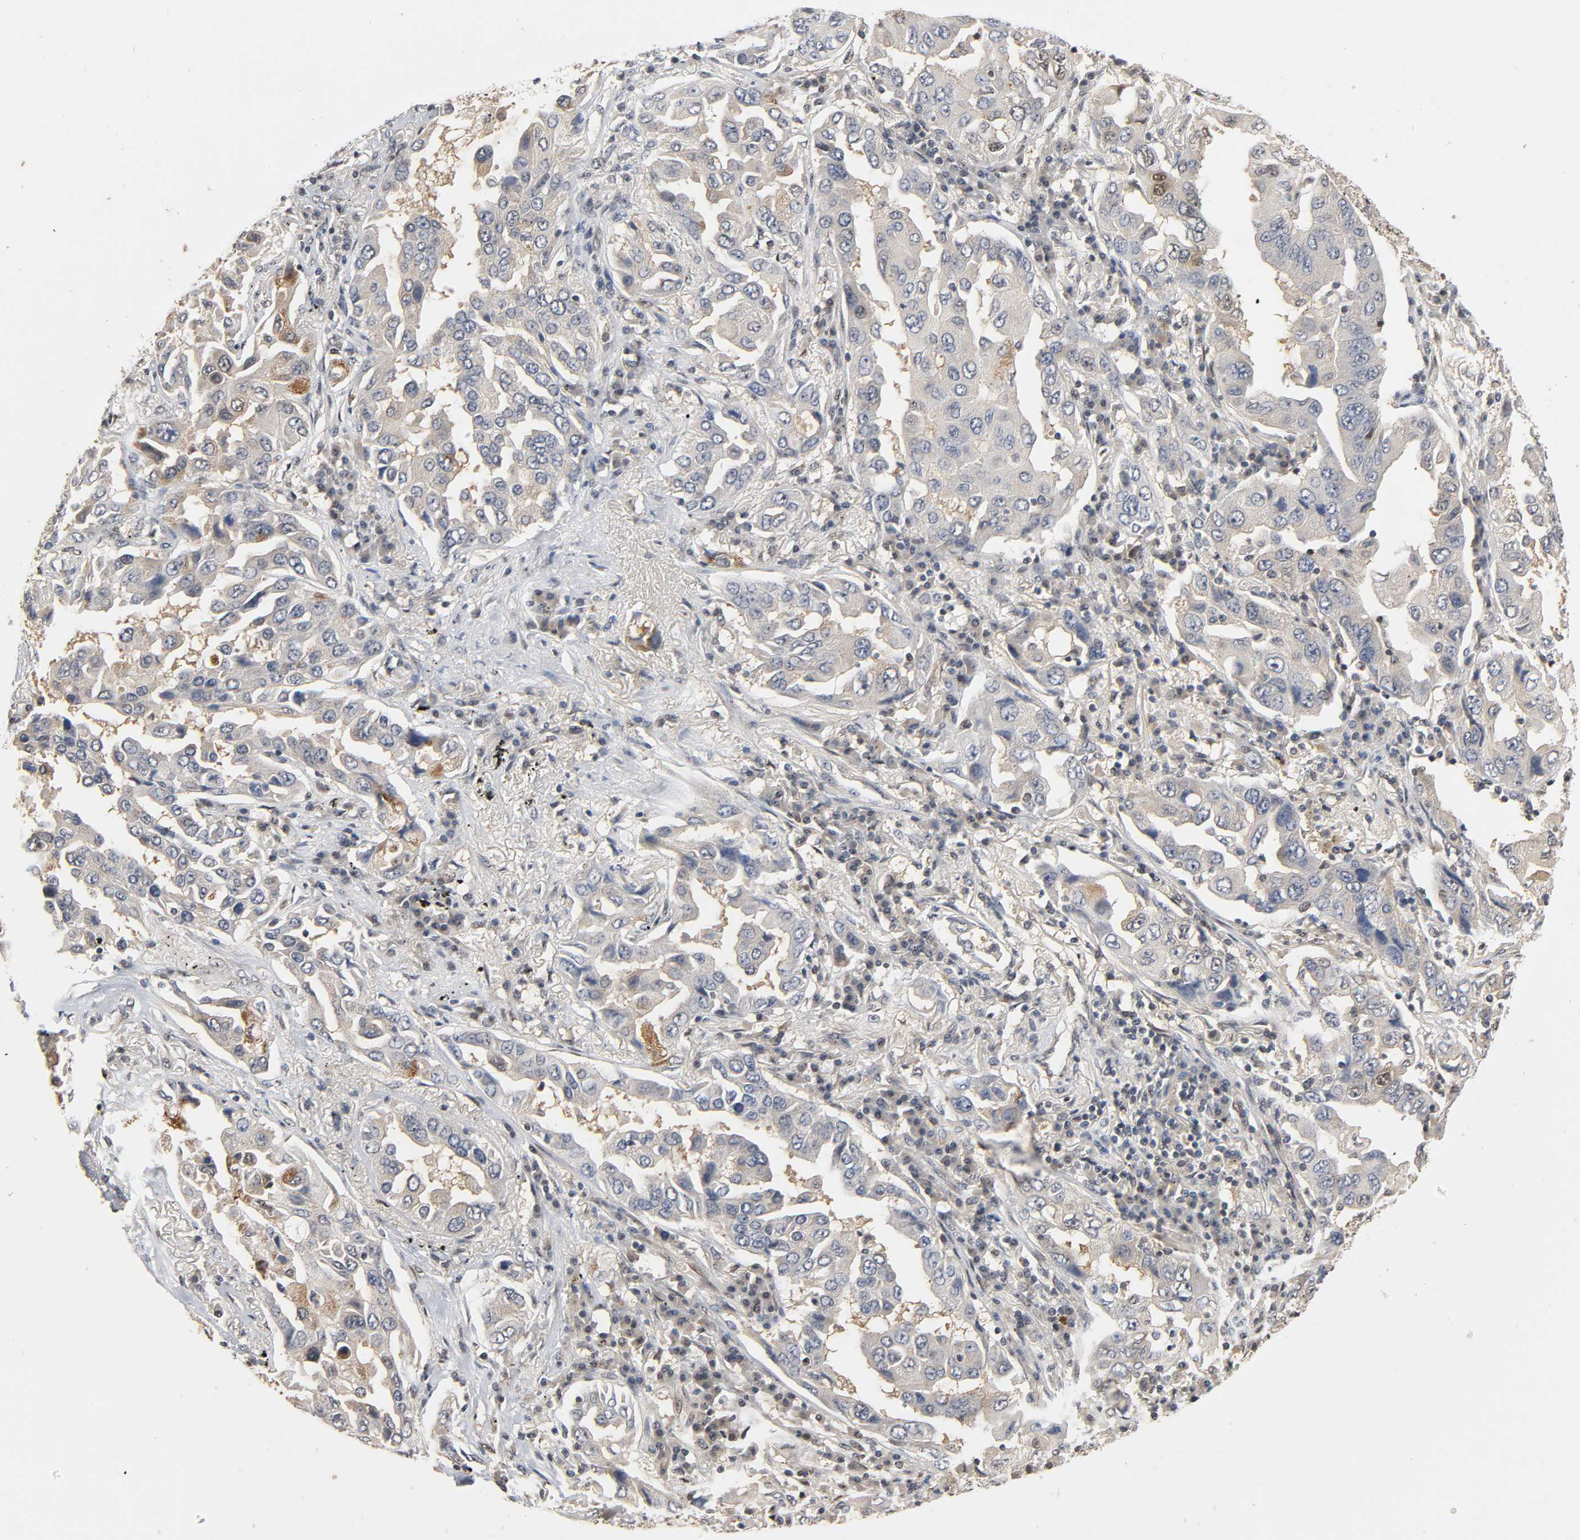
{"staining": {"intensity": "weak", "quantity": "25%-75%", "location": "cytoplasmic/membranous,nuclear"}, "tissue": "lung cancer", "cell_type": "Tumor cells", "image_type": "cancer", "snomed": [{"axis": "morphology", "description": "Adenocarcinoma, NOS"}, {"axis": "topography", "description": "Lung"}], "caption": "A high-resolution micrograph shows IHC staining of lung cancer (adenocarcinoma), which displays weak cytoplasmic/membranous and nuclear staining in about 25%-75% of tumor cells.", "gene": "UBC", "patient": {"sex": "female", "age": 65}}